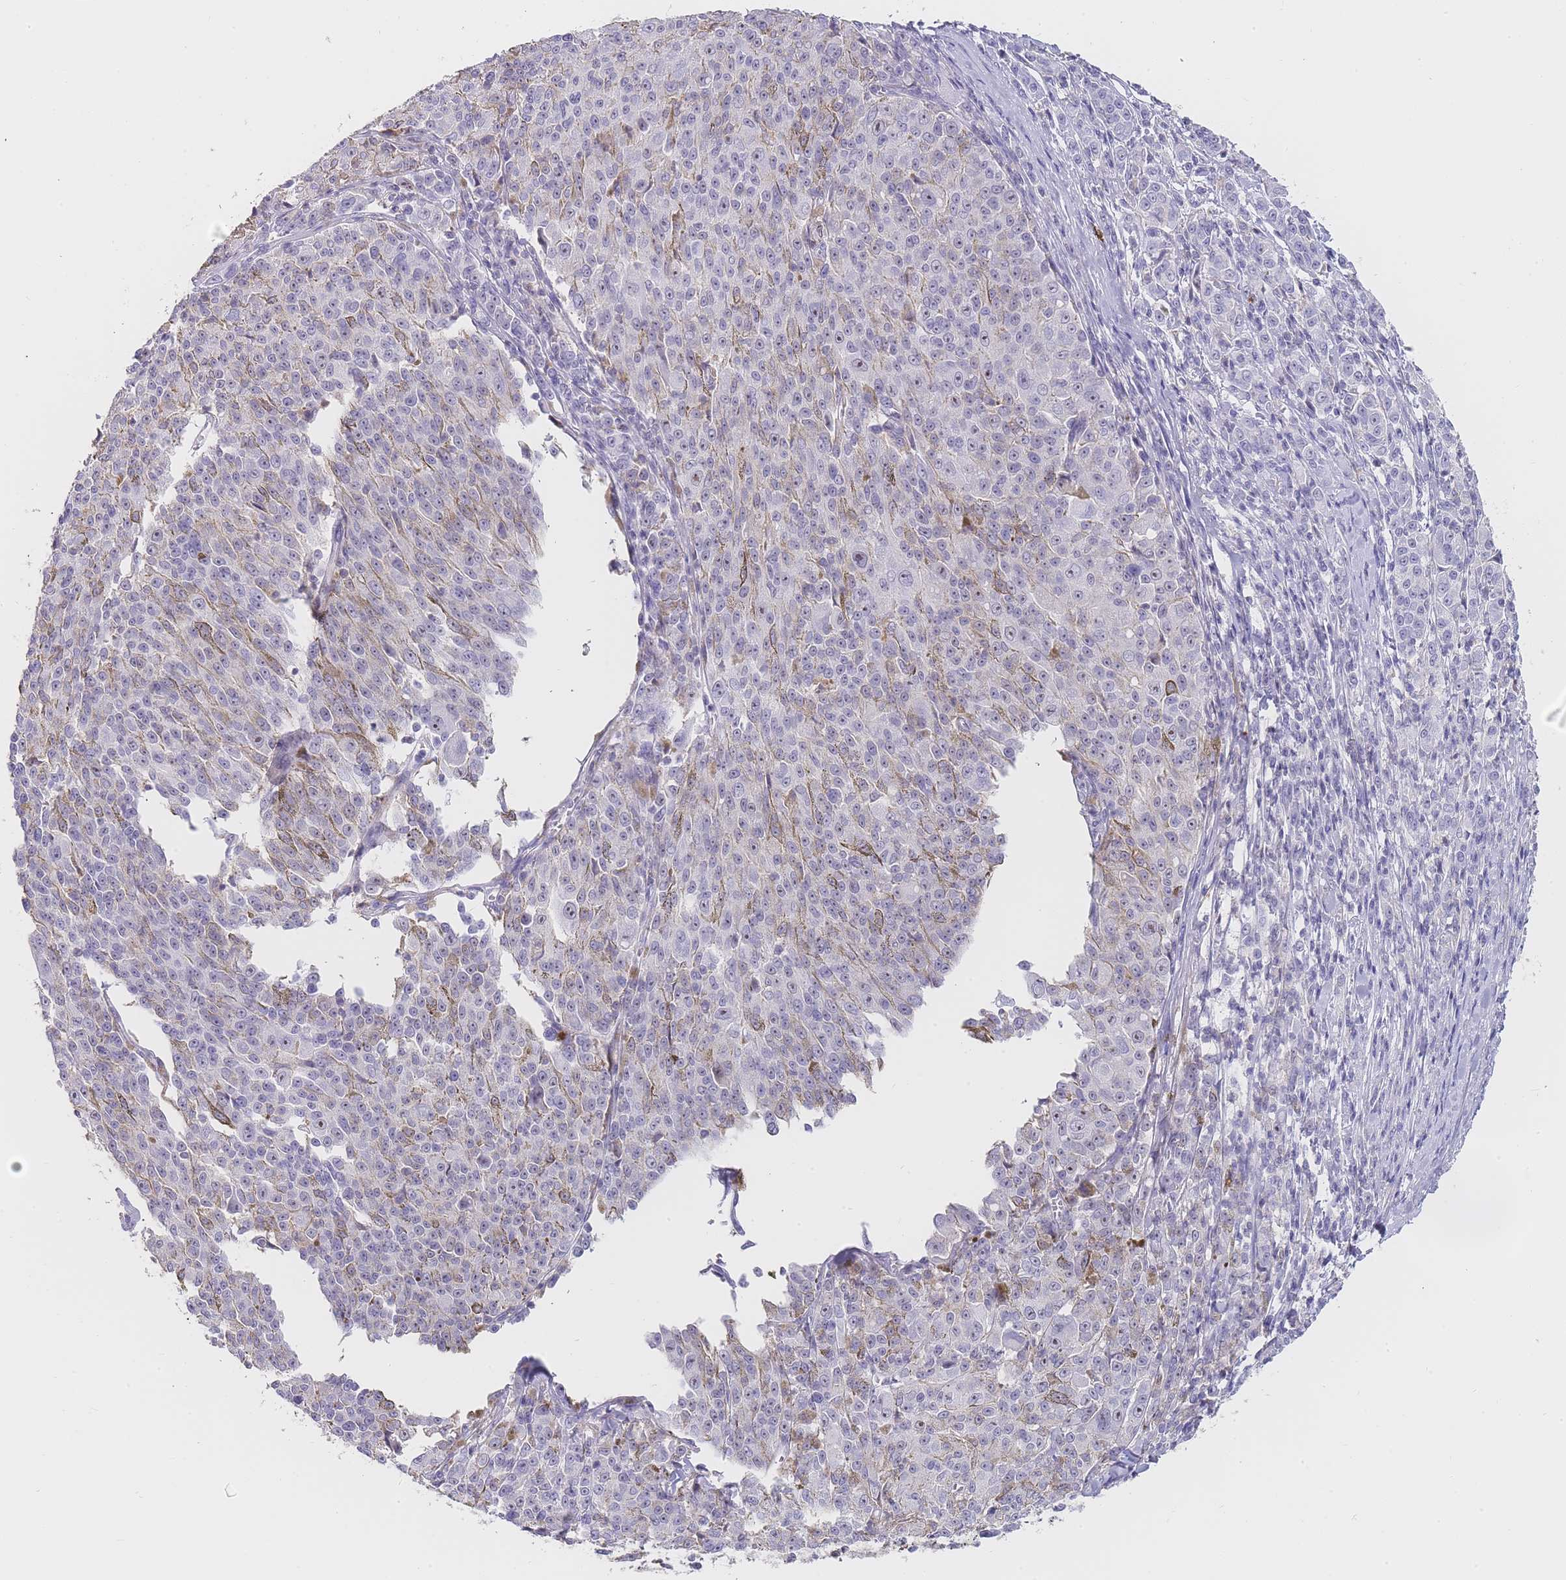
{"staining": {"intensity": "negative", "quantity": "none", "location": "none"}, "tissue": "melanoma", "cell_type": "Tumor cells", "image_type": "cancer", "snomed": [{"axis": "morphology", "description": "Malignant melanoma, NOS"}, {"axis": "topography", "description": "Skin"}], "caption": "This is an immunohistochemistry (IHC) image of melanoma. There is no expression in tumor cells.", "gene": "NOP14", "patient": {"sex": "female", "age": 52}}